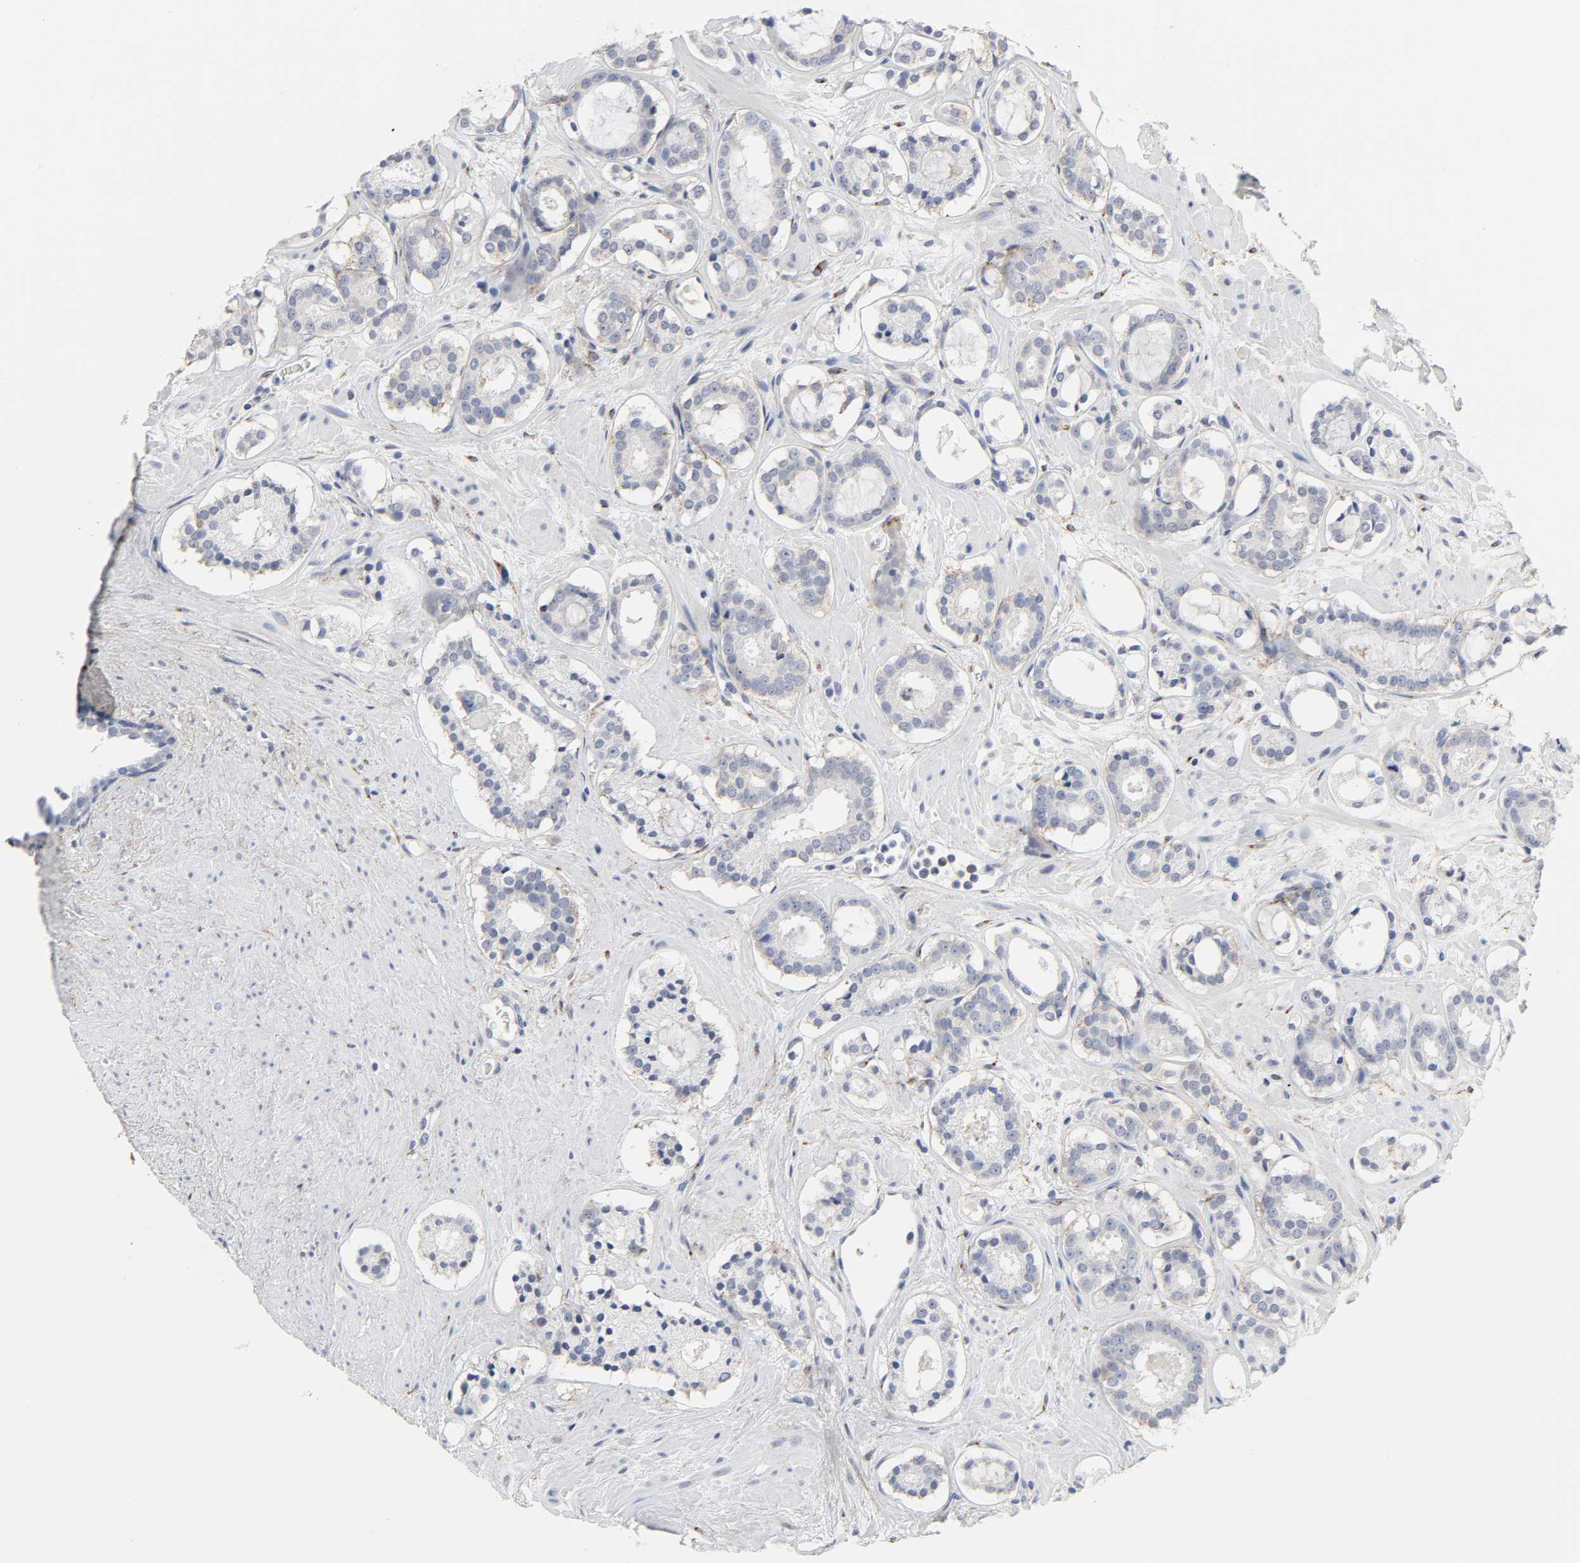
{"staining": {"intensity": "weak", "quantity": "25%-75%", "location": "cytoplasmic/membranous"}, "tissue": "prostate cancer", "cell_type": "Tumor cells", "image_type": "cancer", "snomed": [{"axis": "morphology", "description": "Adenocarcinoma, Low grade"}, {"axis": "topography", "description": "Prostate"}], "caption": "This is an image of immunohistochemistry staining of adenocarcinoma (low-grade) (prostate), which shows weak staining in the cytoplasmic/membranous of tumor cells.", "gene": "LRP1", "patient": {"sex": "male", "age": 57}}